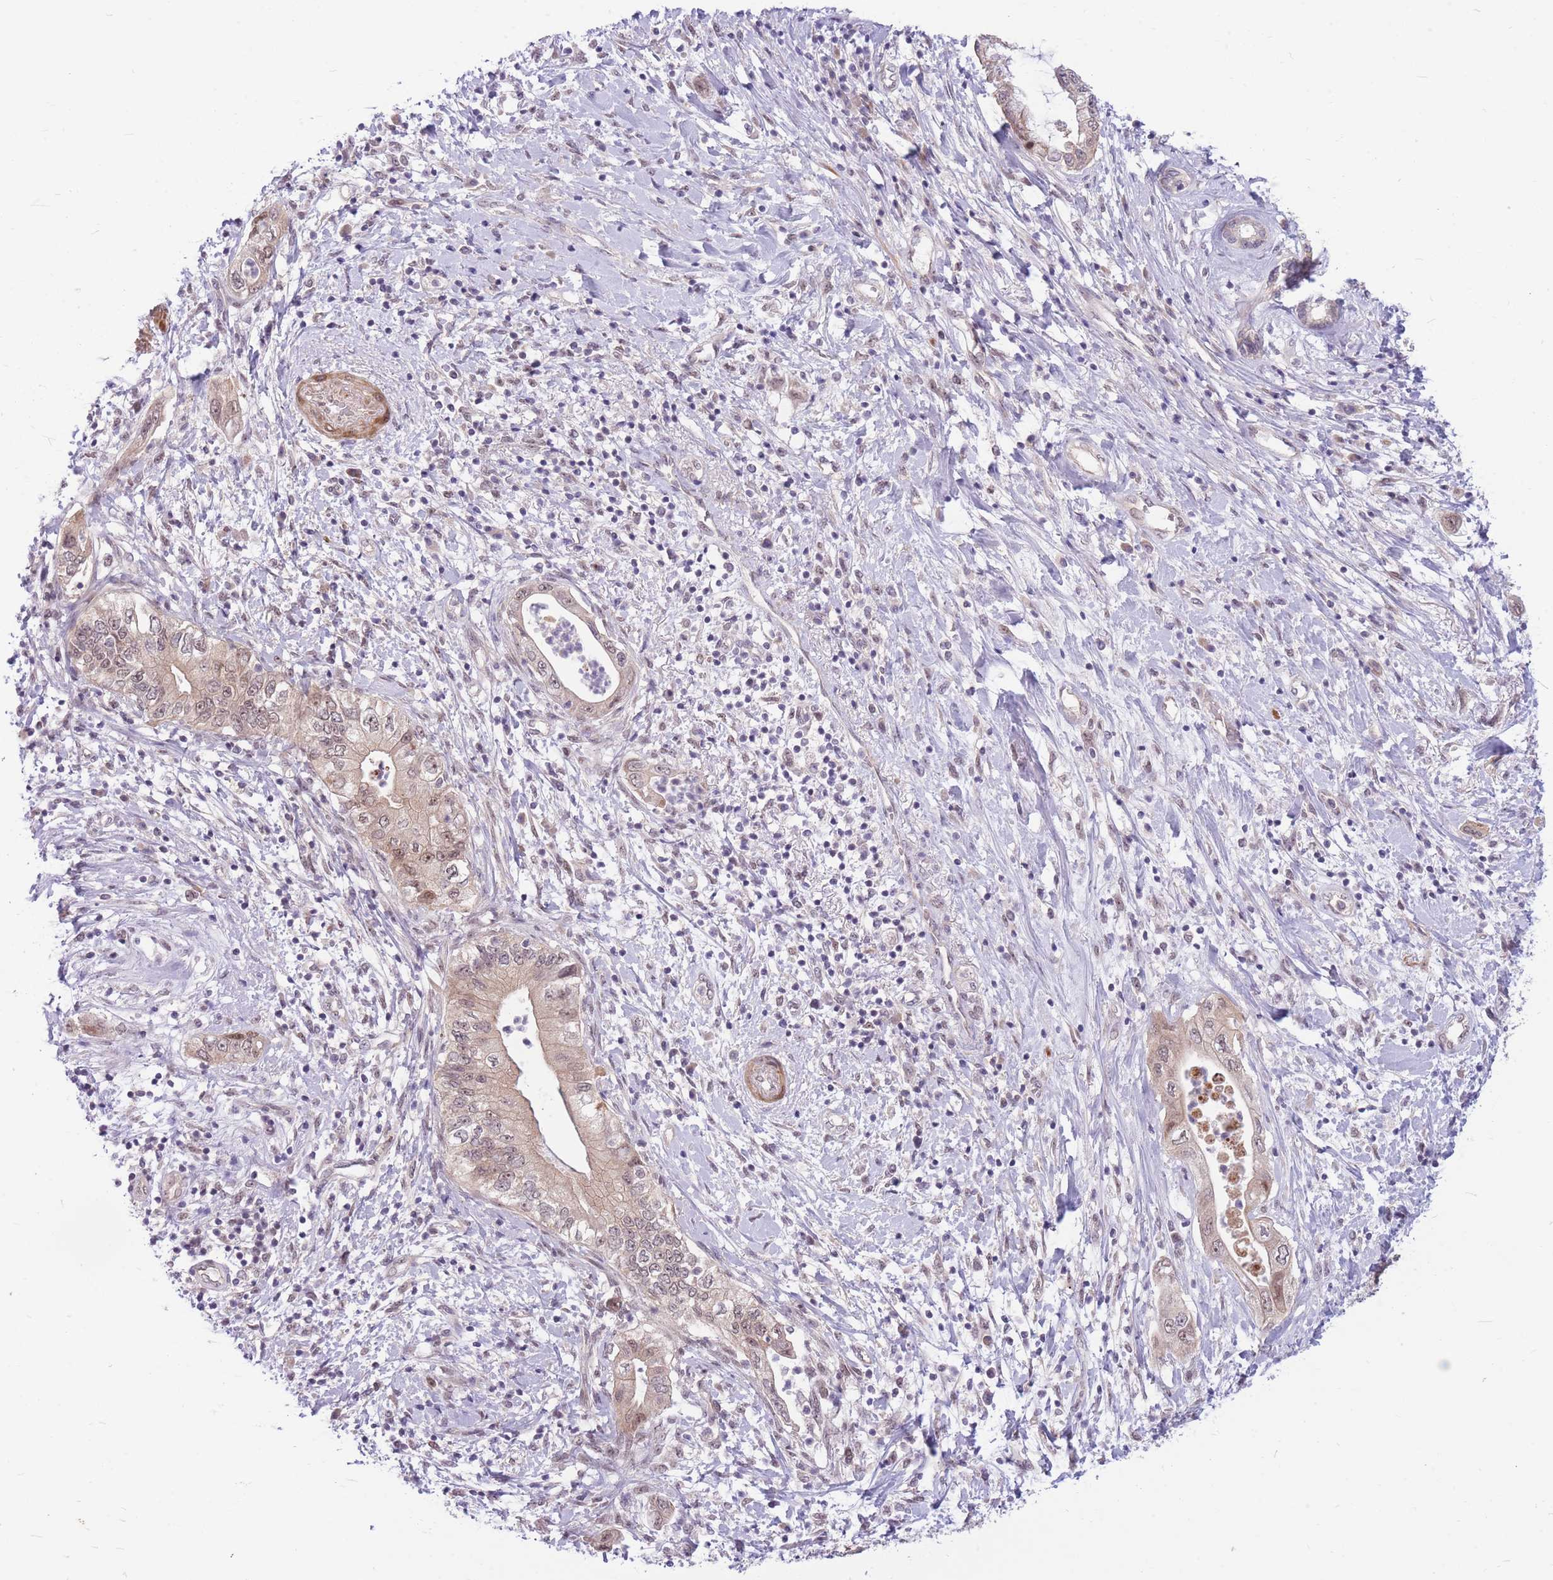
{"staining": {"intensity": "weak", "quantity": "25%-75%", "location": "cytoplasmic/membranous"}, "tissue": "pancreatic cancer", "cell_type": "Tumor cells", "image_type": "cancer", "snomed": [{"axis": "morphology", "description": "Adenocarcinoma, NOS"}, {"axis": "topography", "description": "Pancreas"}], "caption": "Pancreatic adenocarcinoma stained with immunohistochemistry reveals weak cytoplasmic/membranous expression in about 25%-75% of tumor cells.", "gene": "ERCC2", "patient": {"sex": "female", "age": 73}}